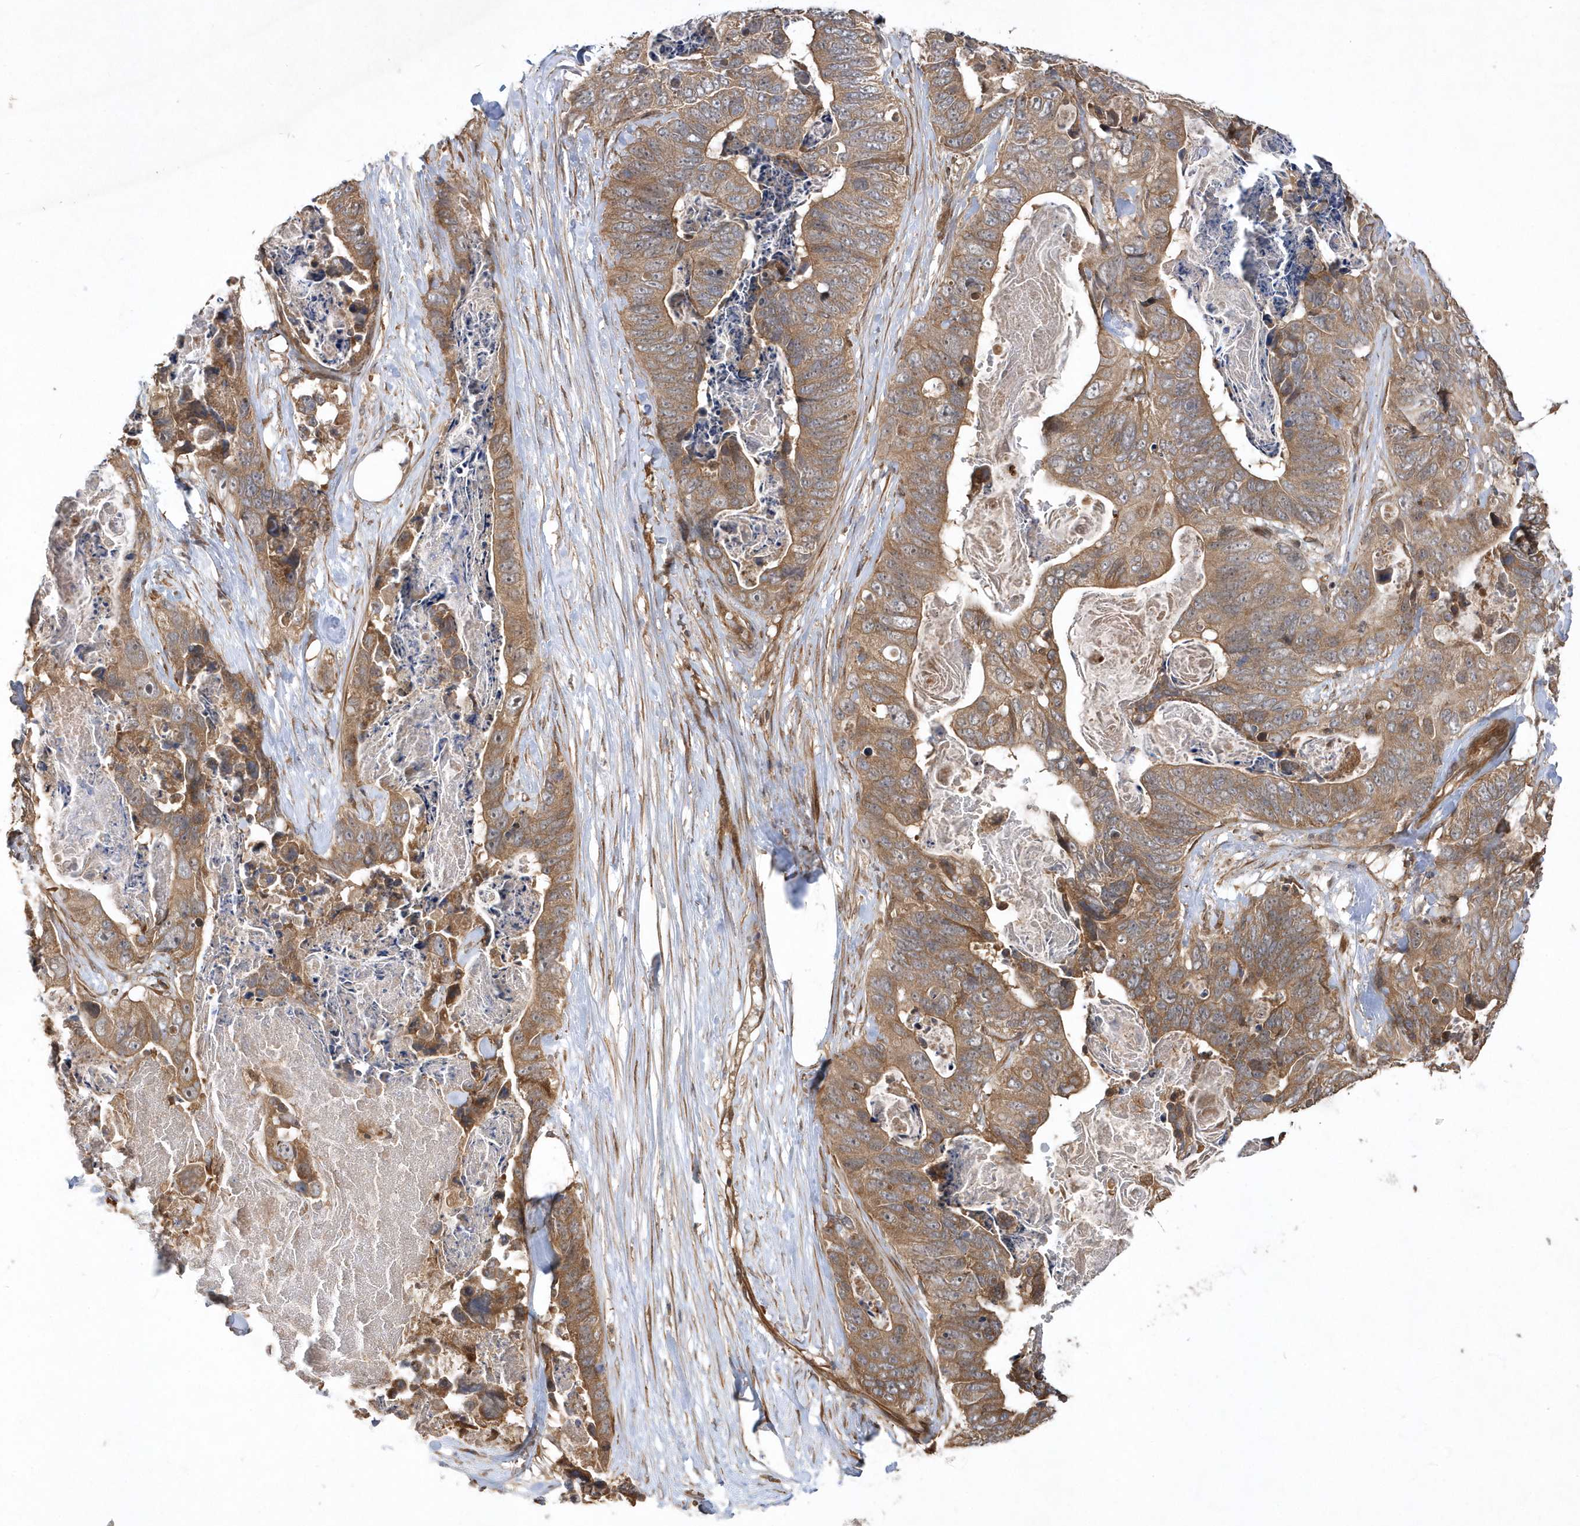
{"staining": {"intensity": "moderate", "quantity": ">75%", "location": "cytoplasmic/membranous"}, "tissue": "stomach cancer", "cell_type": "Tumor cells", "image_type": "cancer", "snomed": [{"axis": "morphology", "description": "Adenocarcinoma, NOS"}, {"axis": "topography", "description": "Stomach"}], "caption": "This photomicrograph reveals immunohistochemistry (IHC) staining of human stomach cancer, with medium moderate cytoplasmic/membranous positivity in about >75% of tumor cells.", "gene": "GFM2", "patient": {"sex": "female", "age": 89}}